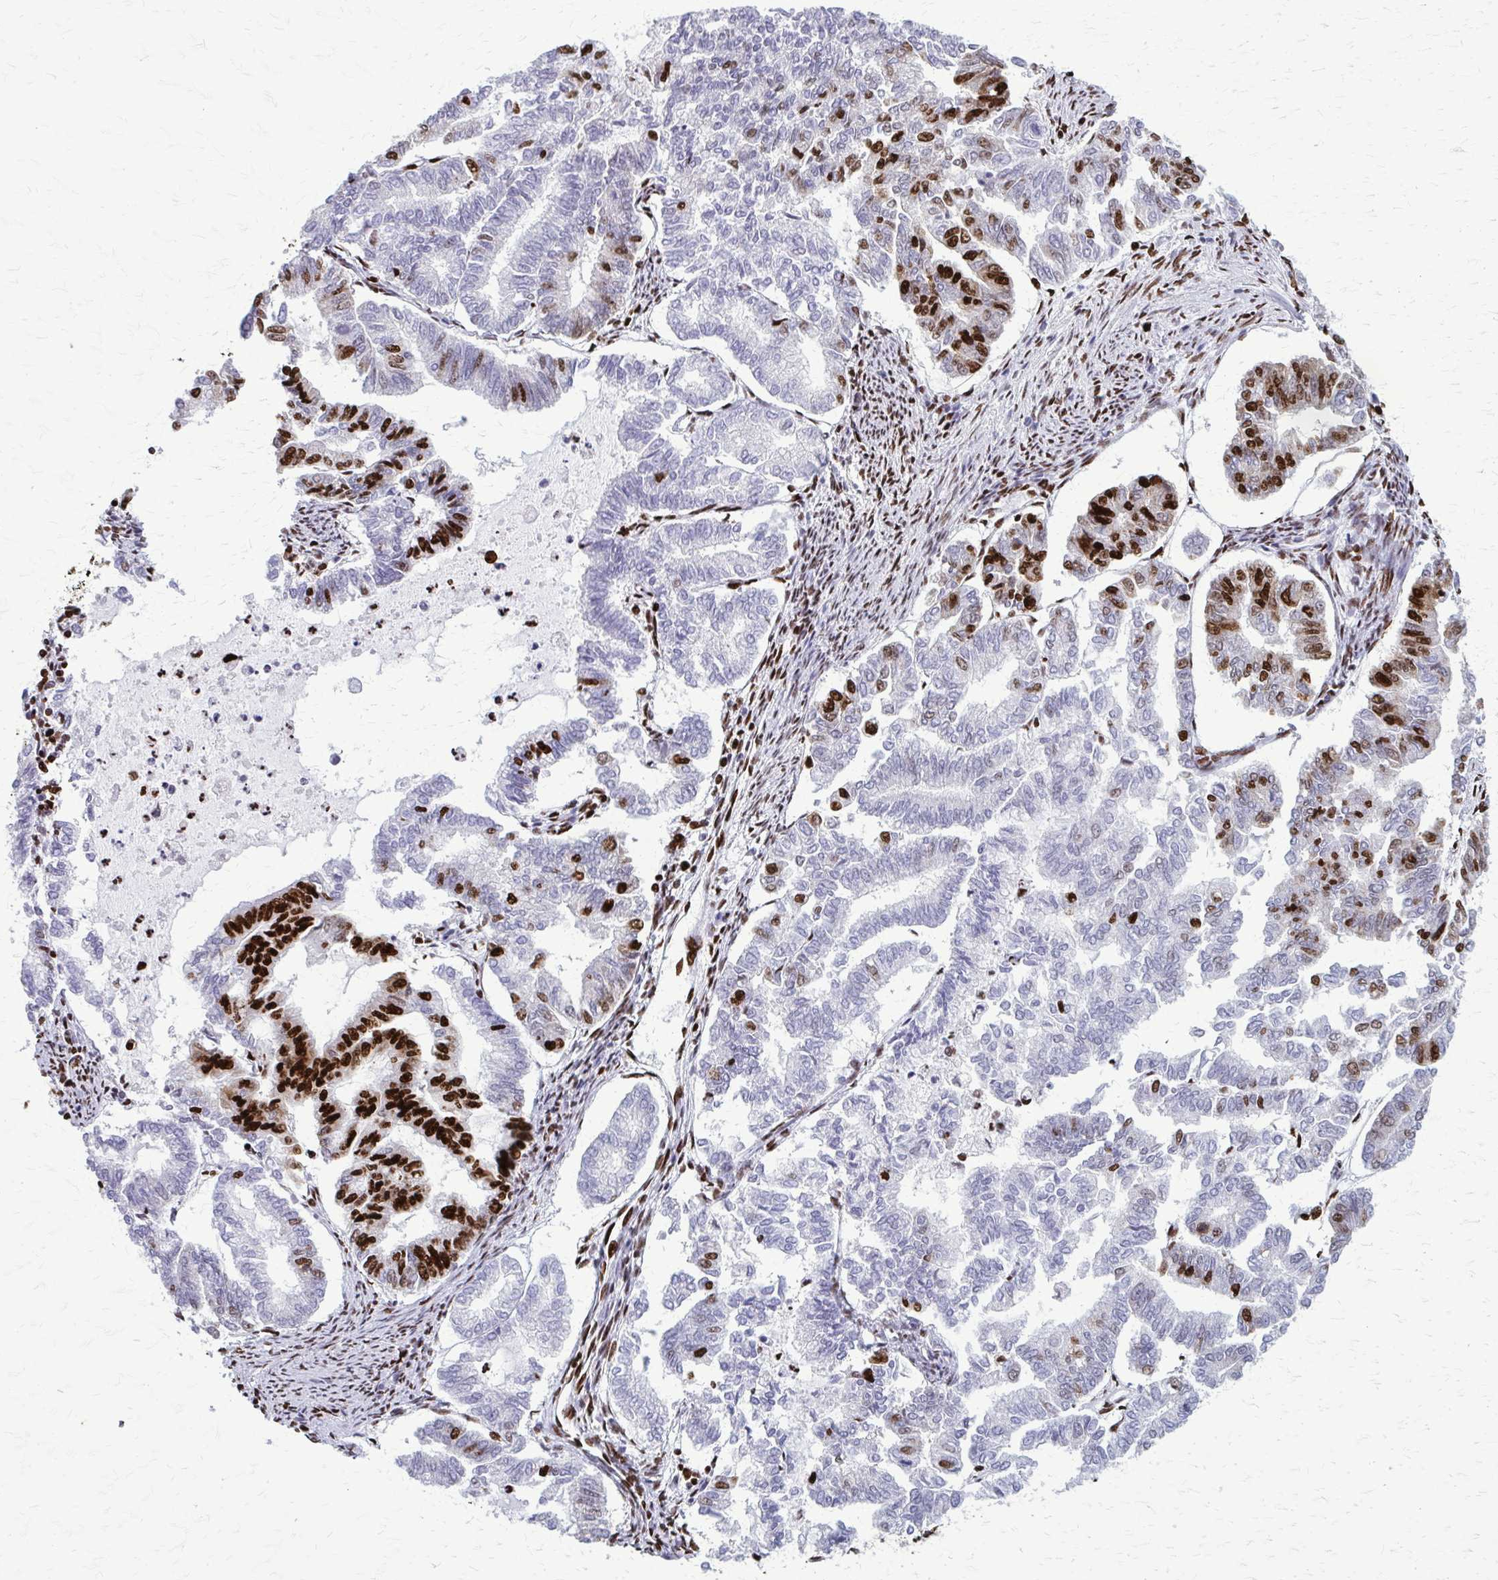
{"staining": {"intensity": "strong", "quantity": "25%-75%", "location": "nuclear"}, "tissue": "endometrial cancer", "cell_type": "Tumor cells", "image_type": "cancer", "snomed": [{"axis": "morphology", "description": "Adenocarcinoma, NOS"}, {"axis": "topography", "description": "Endometrium"}], "caption": "Endometrial cancer (adenocarcinoma) stained with DAB immunohistochemistry (IHC) reveals high levels of strong nuclear expression in about 25%-75% of tumor cells.", "gene": "SFPQ", "patient": {"sex": "female", "age": 79}}